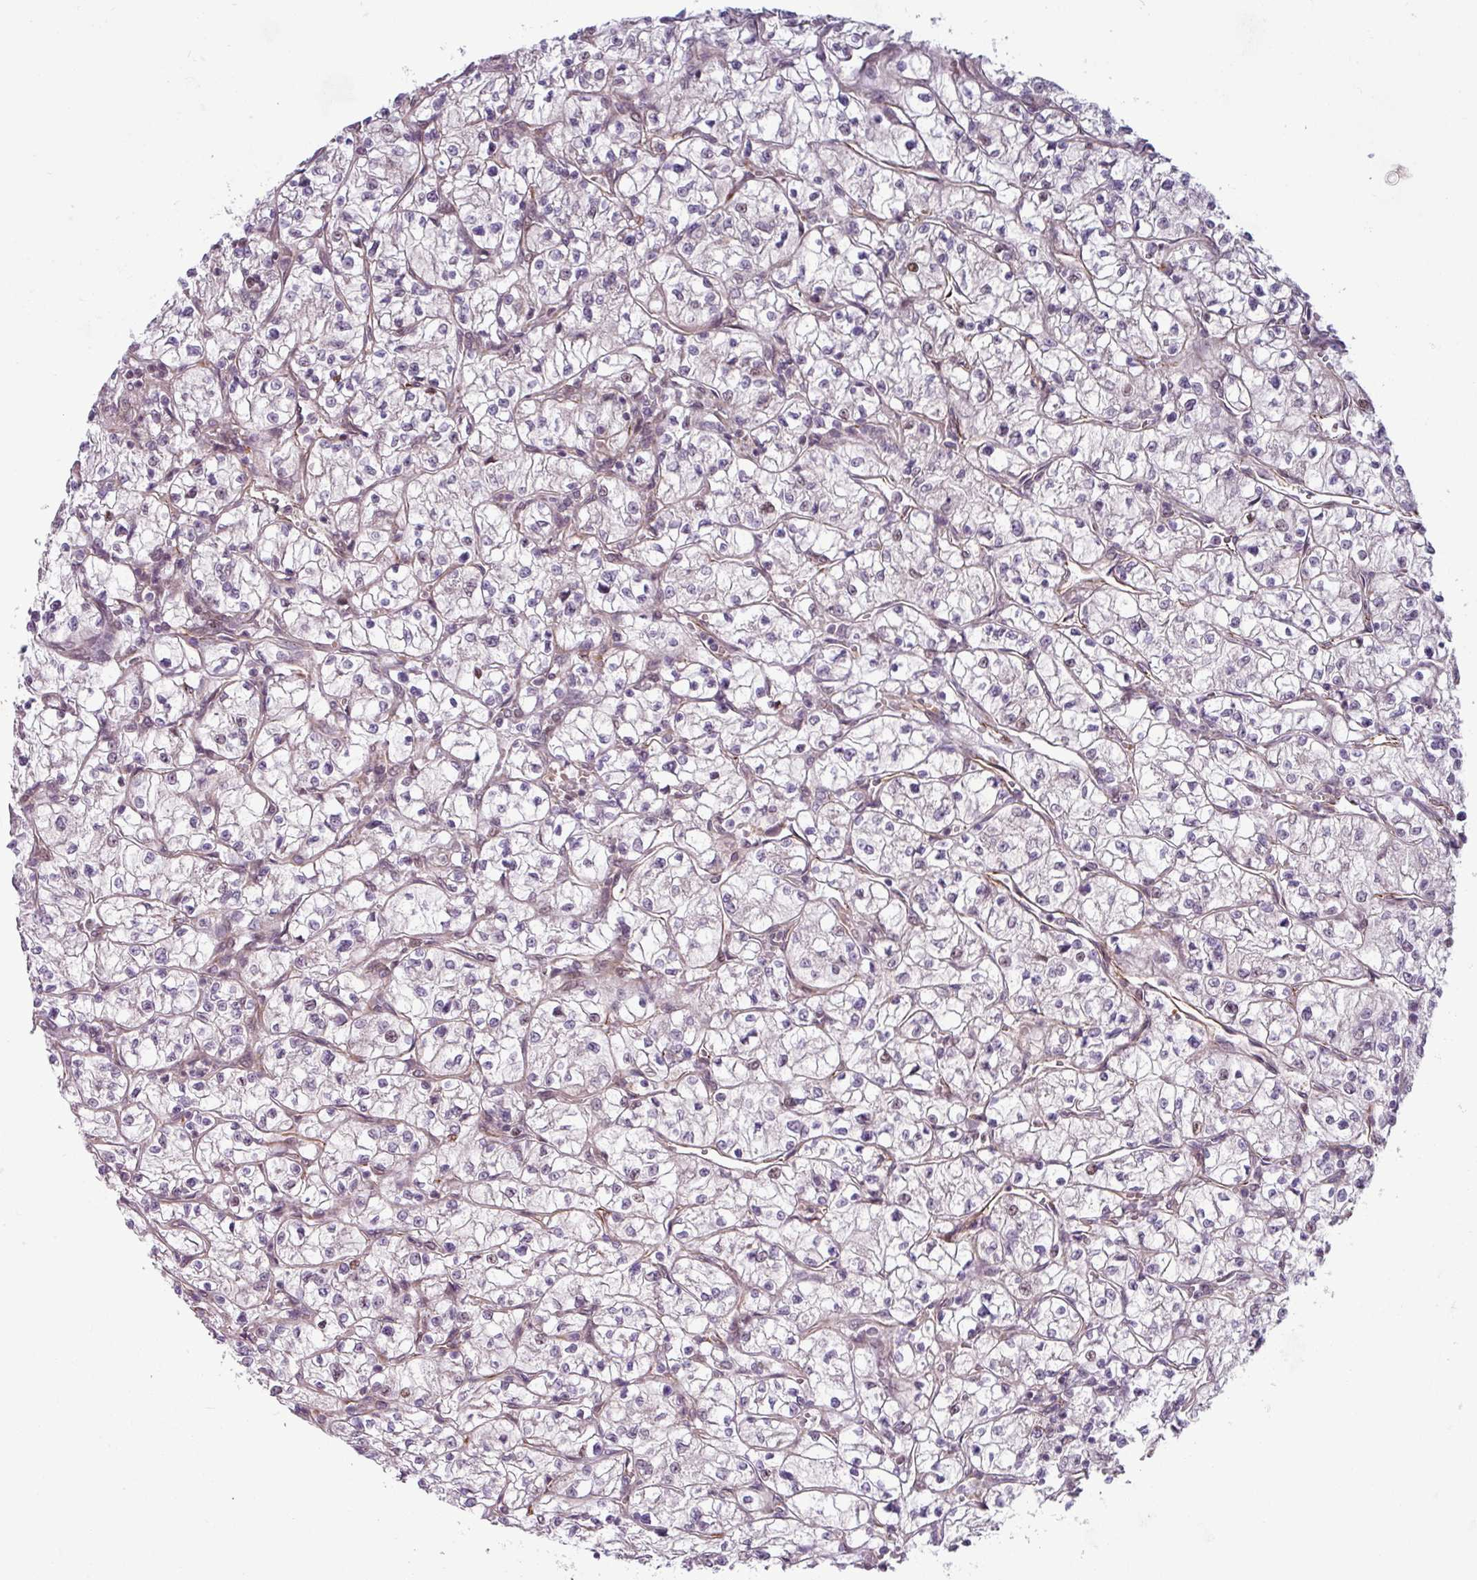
{"staining": {"intensity": "negative", "quantity": "none", "location": "none"}, "tissue": "renal cancer", "cell_type": "Tumor cells", "image_type": "cancer", "snomed": [{"axis": "morphology", "description": "Adenocarcinoma, NOS"}, {"axis": "topography", "description": "Kidney"}], "caption": "Immunohistochemistry (IHC) of renal adenocarcinoma demonstrates no expression in tumor cells. (DAB (3,3'-diaminobenzidine) immunohistochemistry (IHC) visualized using brightfield microscopy, high magnification).", "gene": "CHD3", "patient": {"sex": "female", "age": 64}}